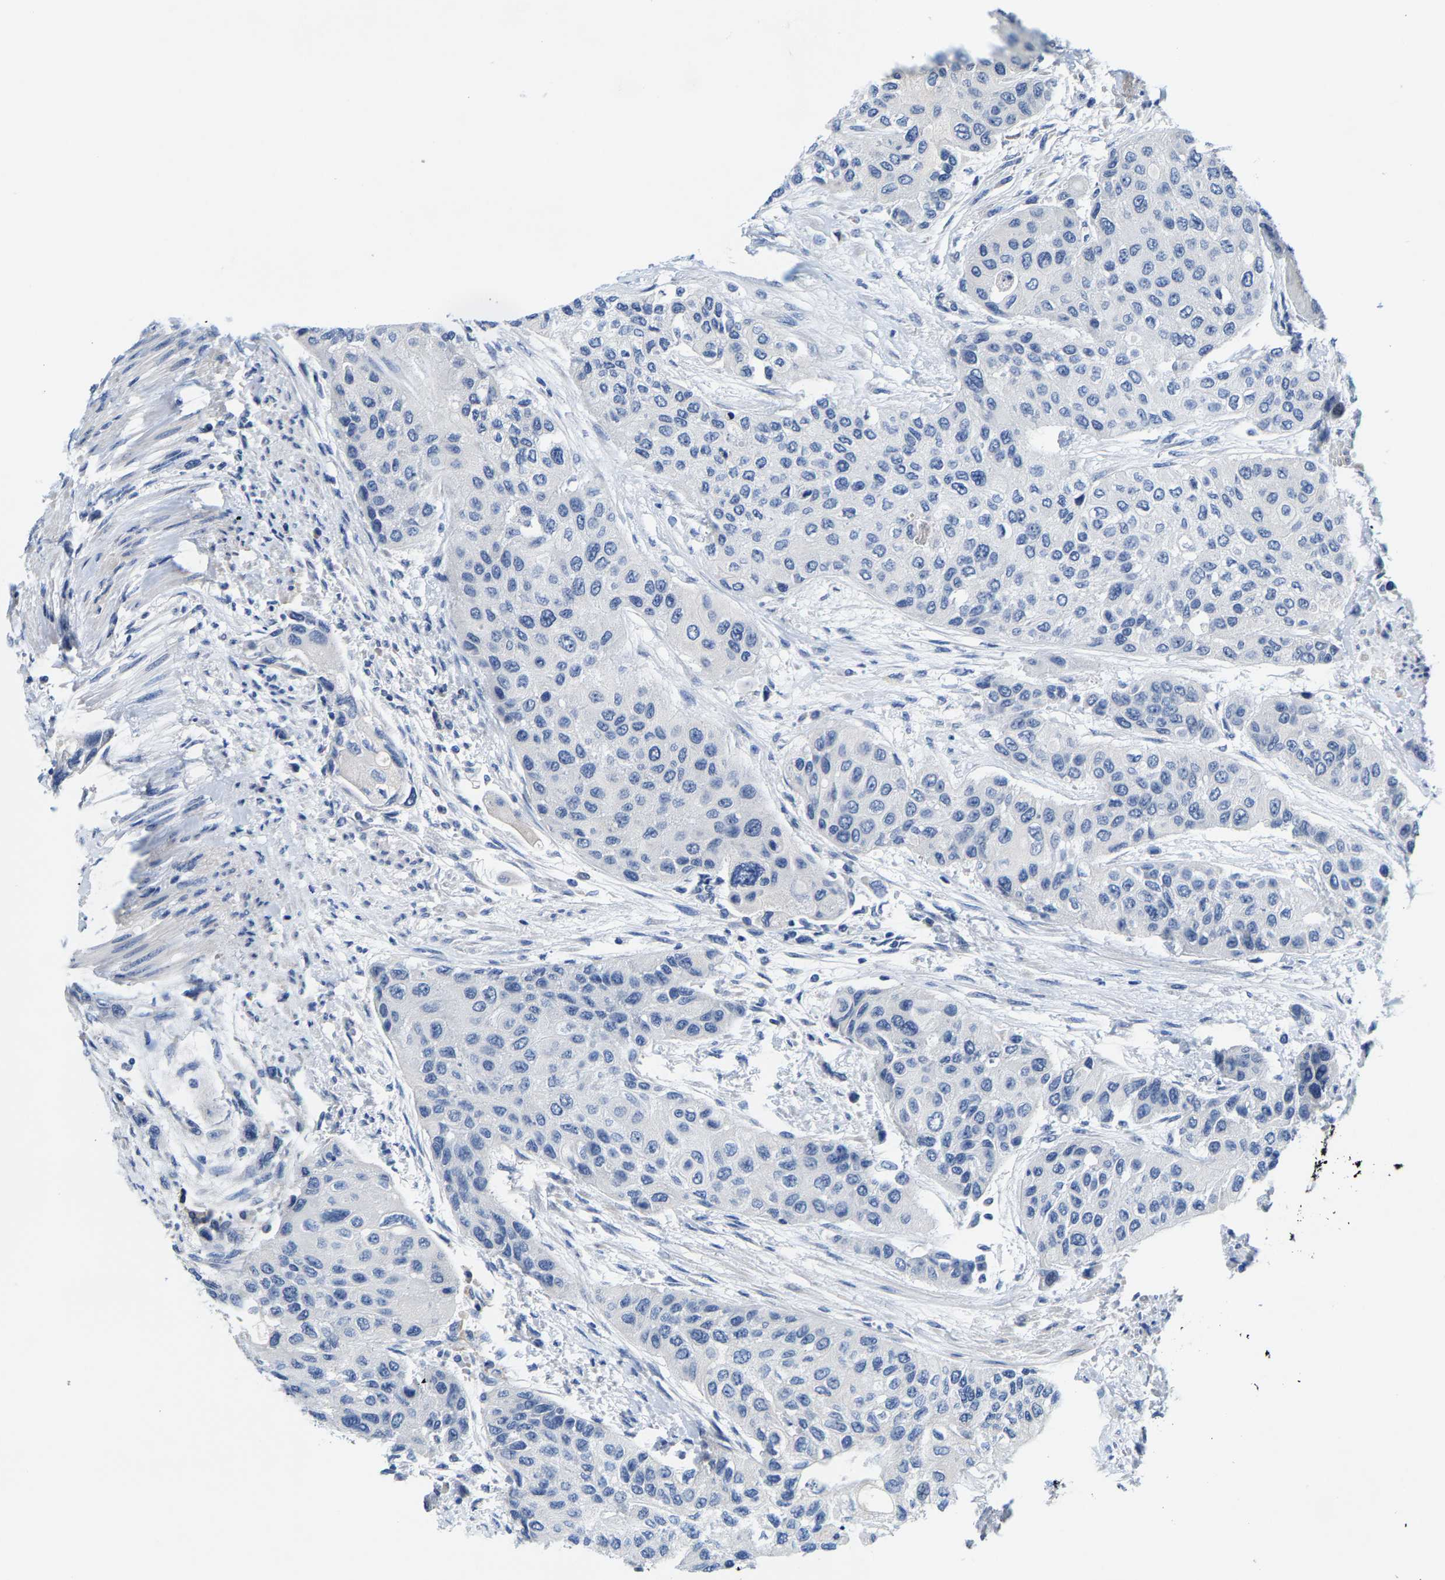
{"staining": {"intensity": "negative", "quantity": "none", "location": "none"}, "tissue": "urothelial cancer", "cell_type": "Tumor cells", "image_type": "cancer", "snomed": [{"axis": "morphology", "description": "Urothelial carcinoma, High grade"}, {"axis": "topography", "description": "Urinary bladder"}], "caption": "Immunohistochemical staining of high-grade urothelial carcinoma displays no significant expression in tumor cells.", "gene": "KLHL1", "patient": {"sex": "female", "age": 56}}